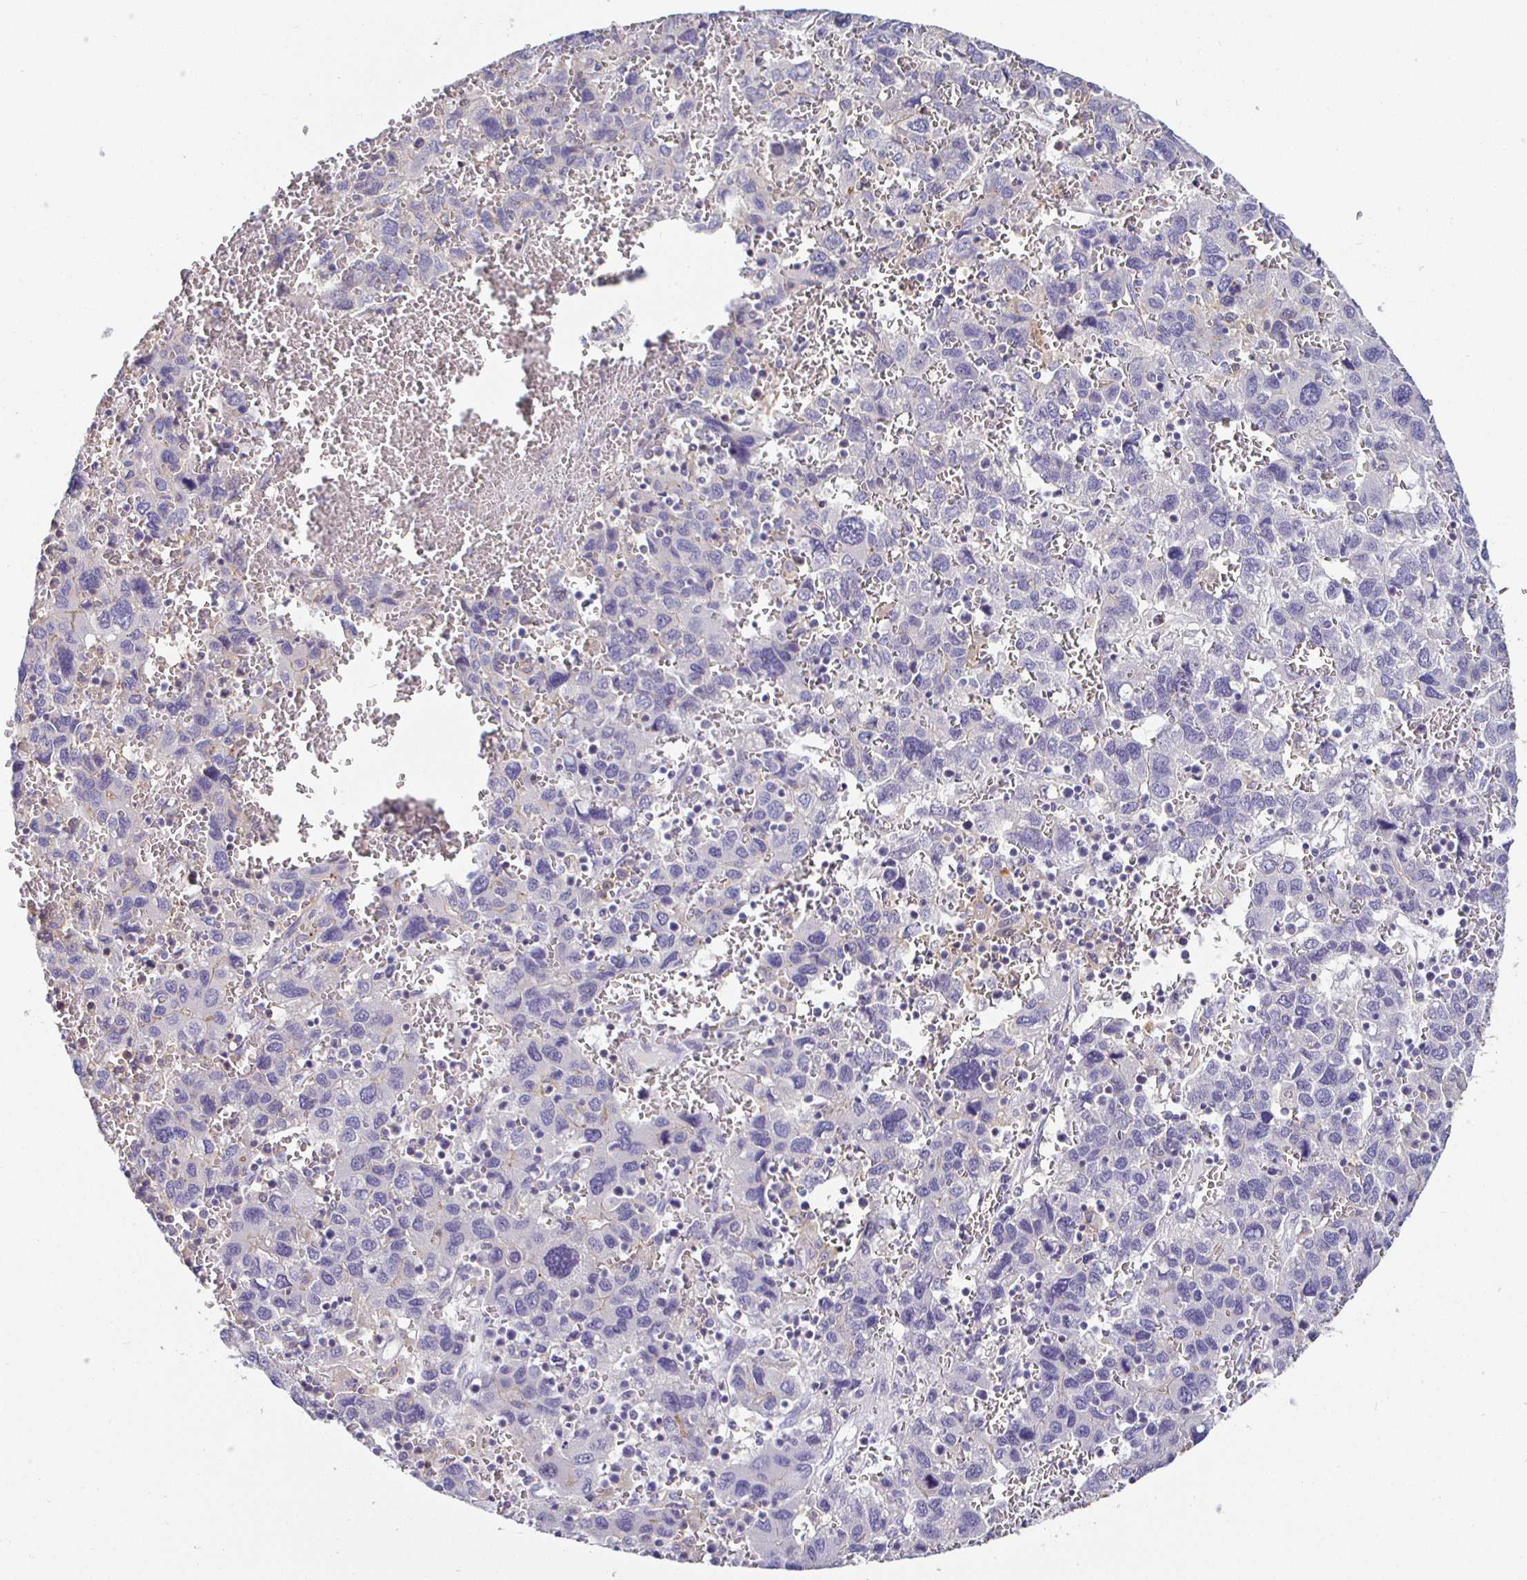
{"staining": {"intensity": "negative", "quantity": "none", "location": "none"}, "tissue": "liver cancer", "cell_type": "Tumor cells", "image_type": "cancer", "snomed": [{"axis": "morphology", "description": "Carcinoma, Hepatocellular, NOS"}, {"axis": "topography", "description": "Liver"}], "caption": "Tumor cells are negative for brown protein staining in liver cancer.", "gene": "SIRPA", "patient": {"sex": "male", "age": 69}}